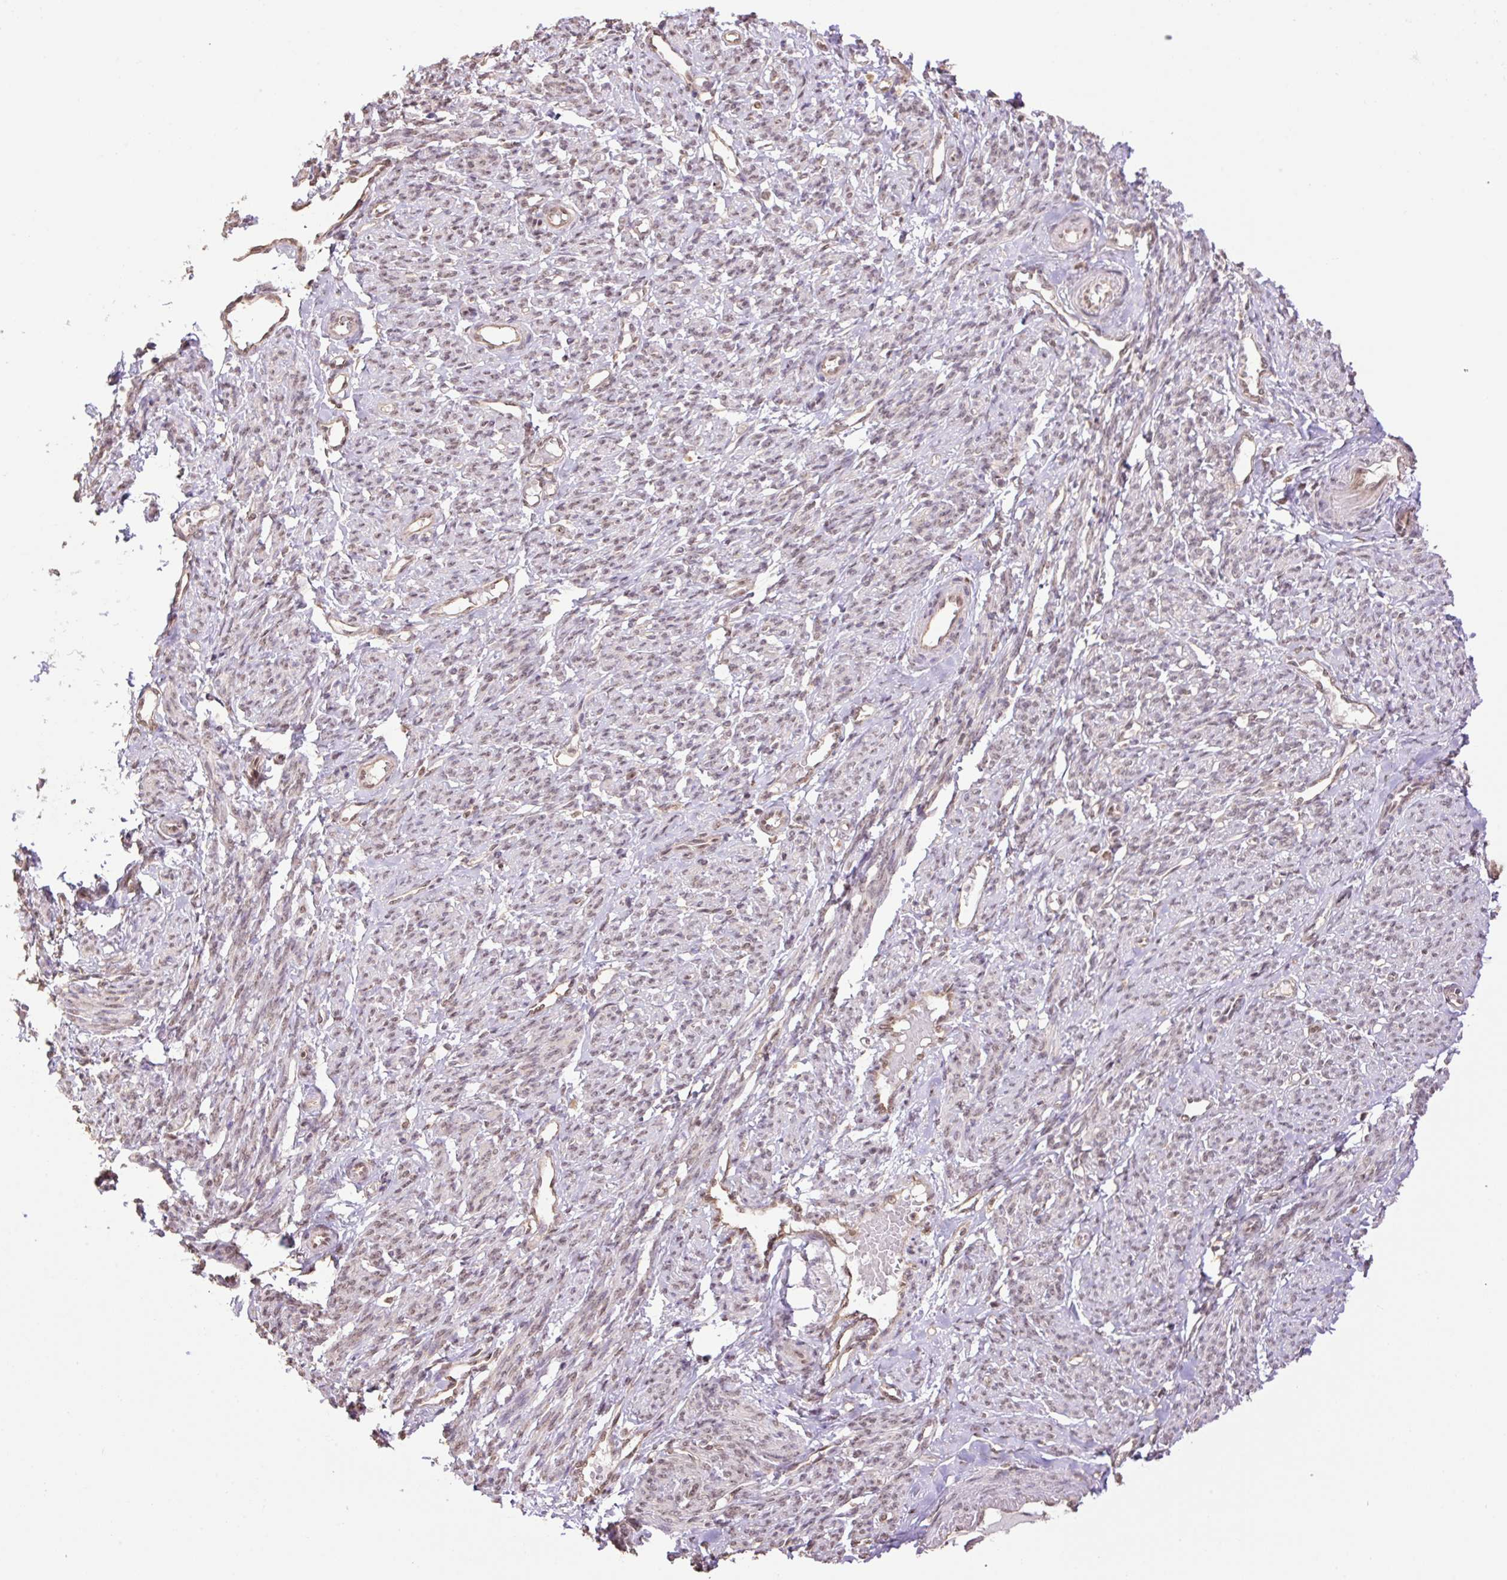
{"staining": {"intensity": "weak", "quantity": "<25%", "location": "nuclear"}, "tissue": "smooth muscle", "cell_type": "Smooth muscle cells", "image_type": "normal", "snomed": [{"axis": "morphology", "description": "Normal tissue, NOS"}, {"axis": "topography", "description": "Smooth muscle"}], "caption": "Protein analysis of normal smooth muscle reveals no significant positivity in smooth muscle cells.", "gene": "VPS25", "patient": {"sex": "female", "age": 65}}